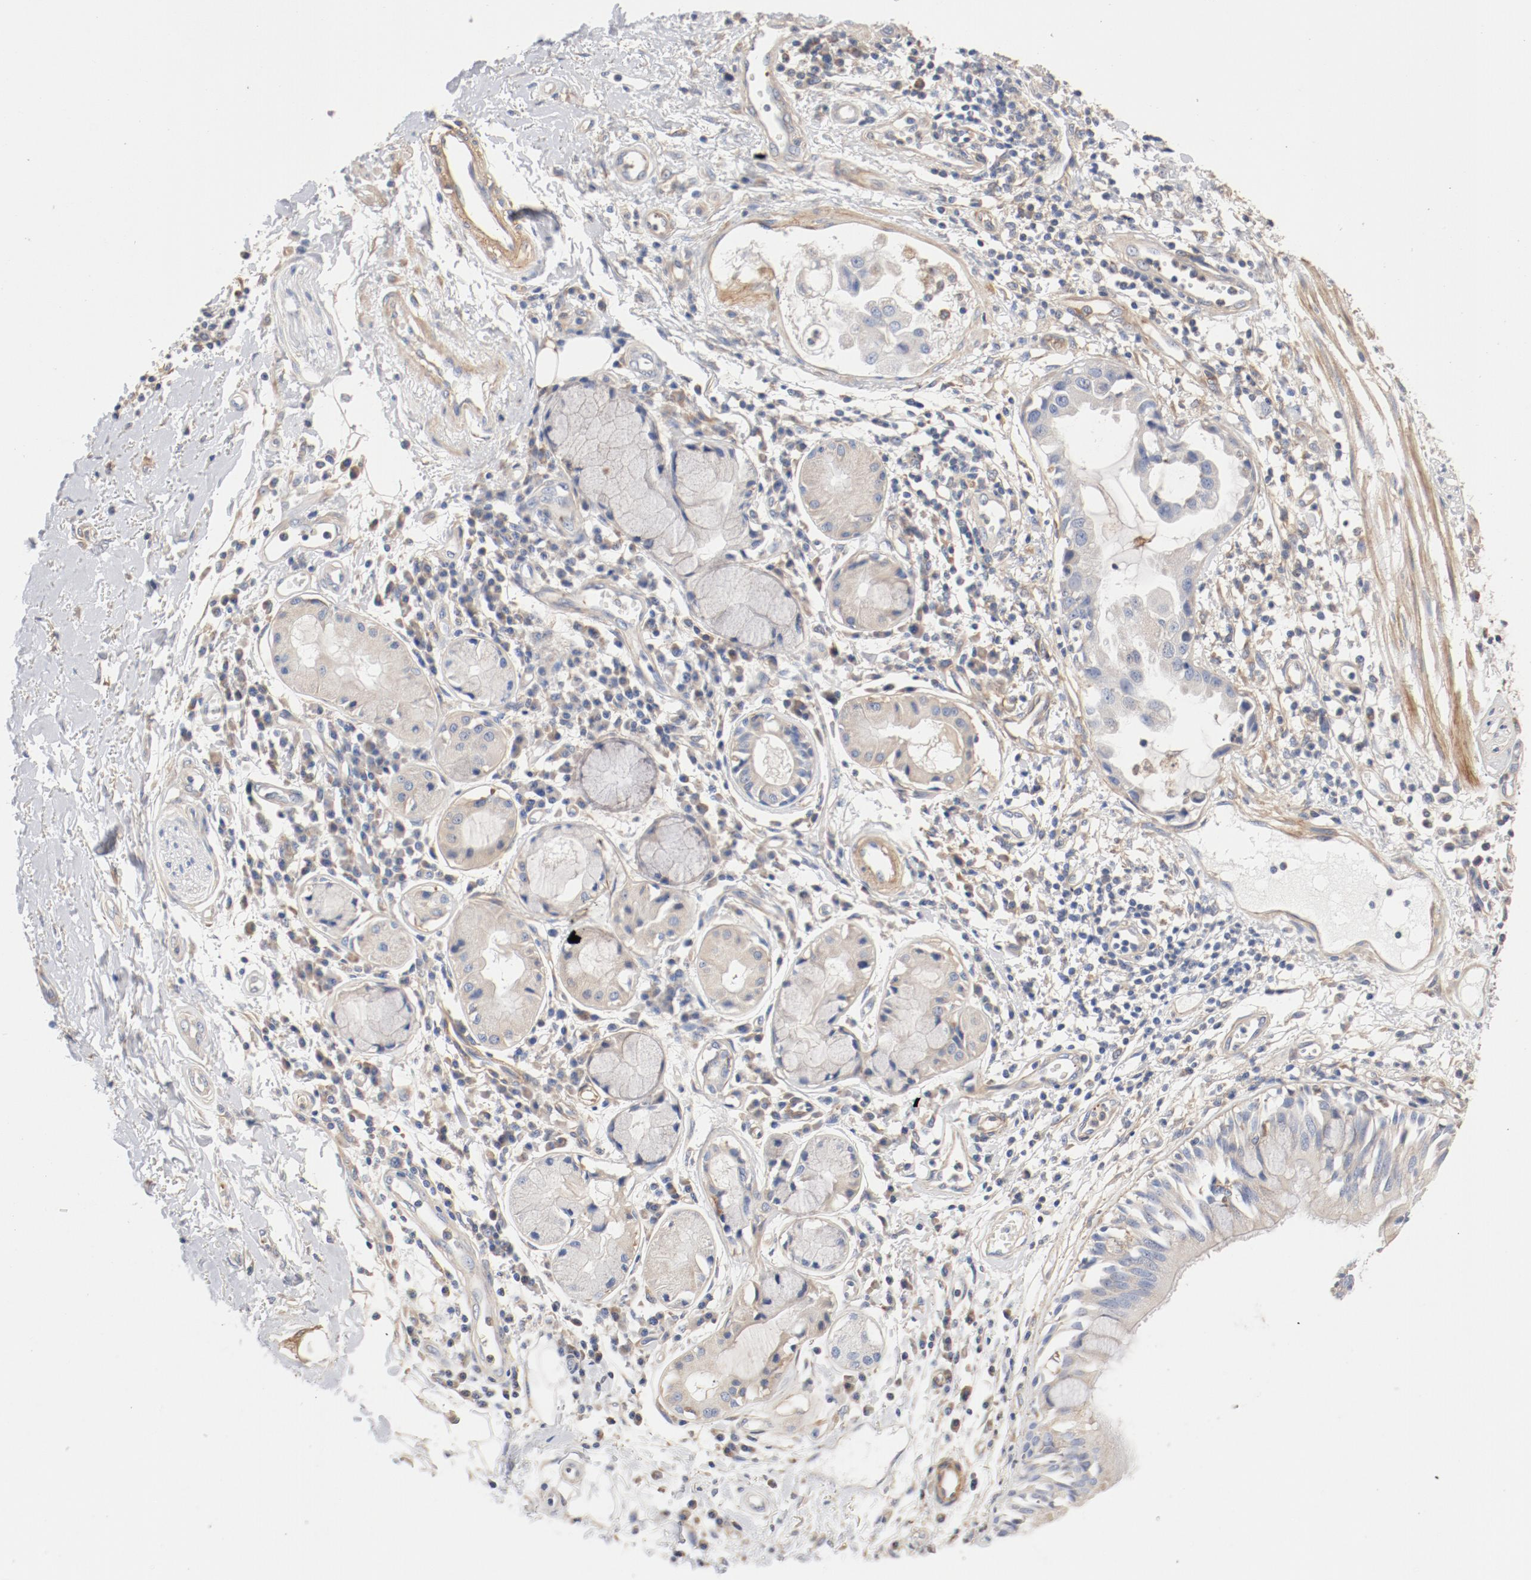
{"staining": {"intensity": "negative", "quantity": "none", "location": "none"}, "tissue": "adipose tissue", "cell_type": "Adipocytes", "image_type": "normal", "snomed": [{"axis": "morphology", "description": "Normal tissue, NOS"}, {"axis": "morphology", "description": "Adenocarcinoma, NOS"}, {"axis": "topography", "description": "Cartilage tissue"}, {"axis": "topography", "description": "Bronchus"}, {"axis": "topography", "description": "Lung"}], "caption": "Protein analysis of benign adipose tissue shows no significant staining in adipocytes.", "gene": "ILK", "patient": {"sex": "female", "age": 67}}